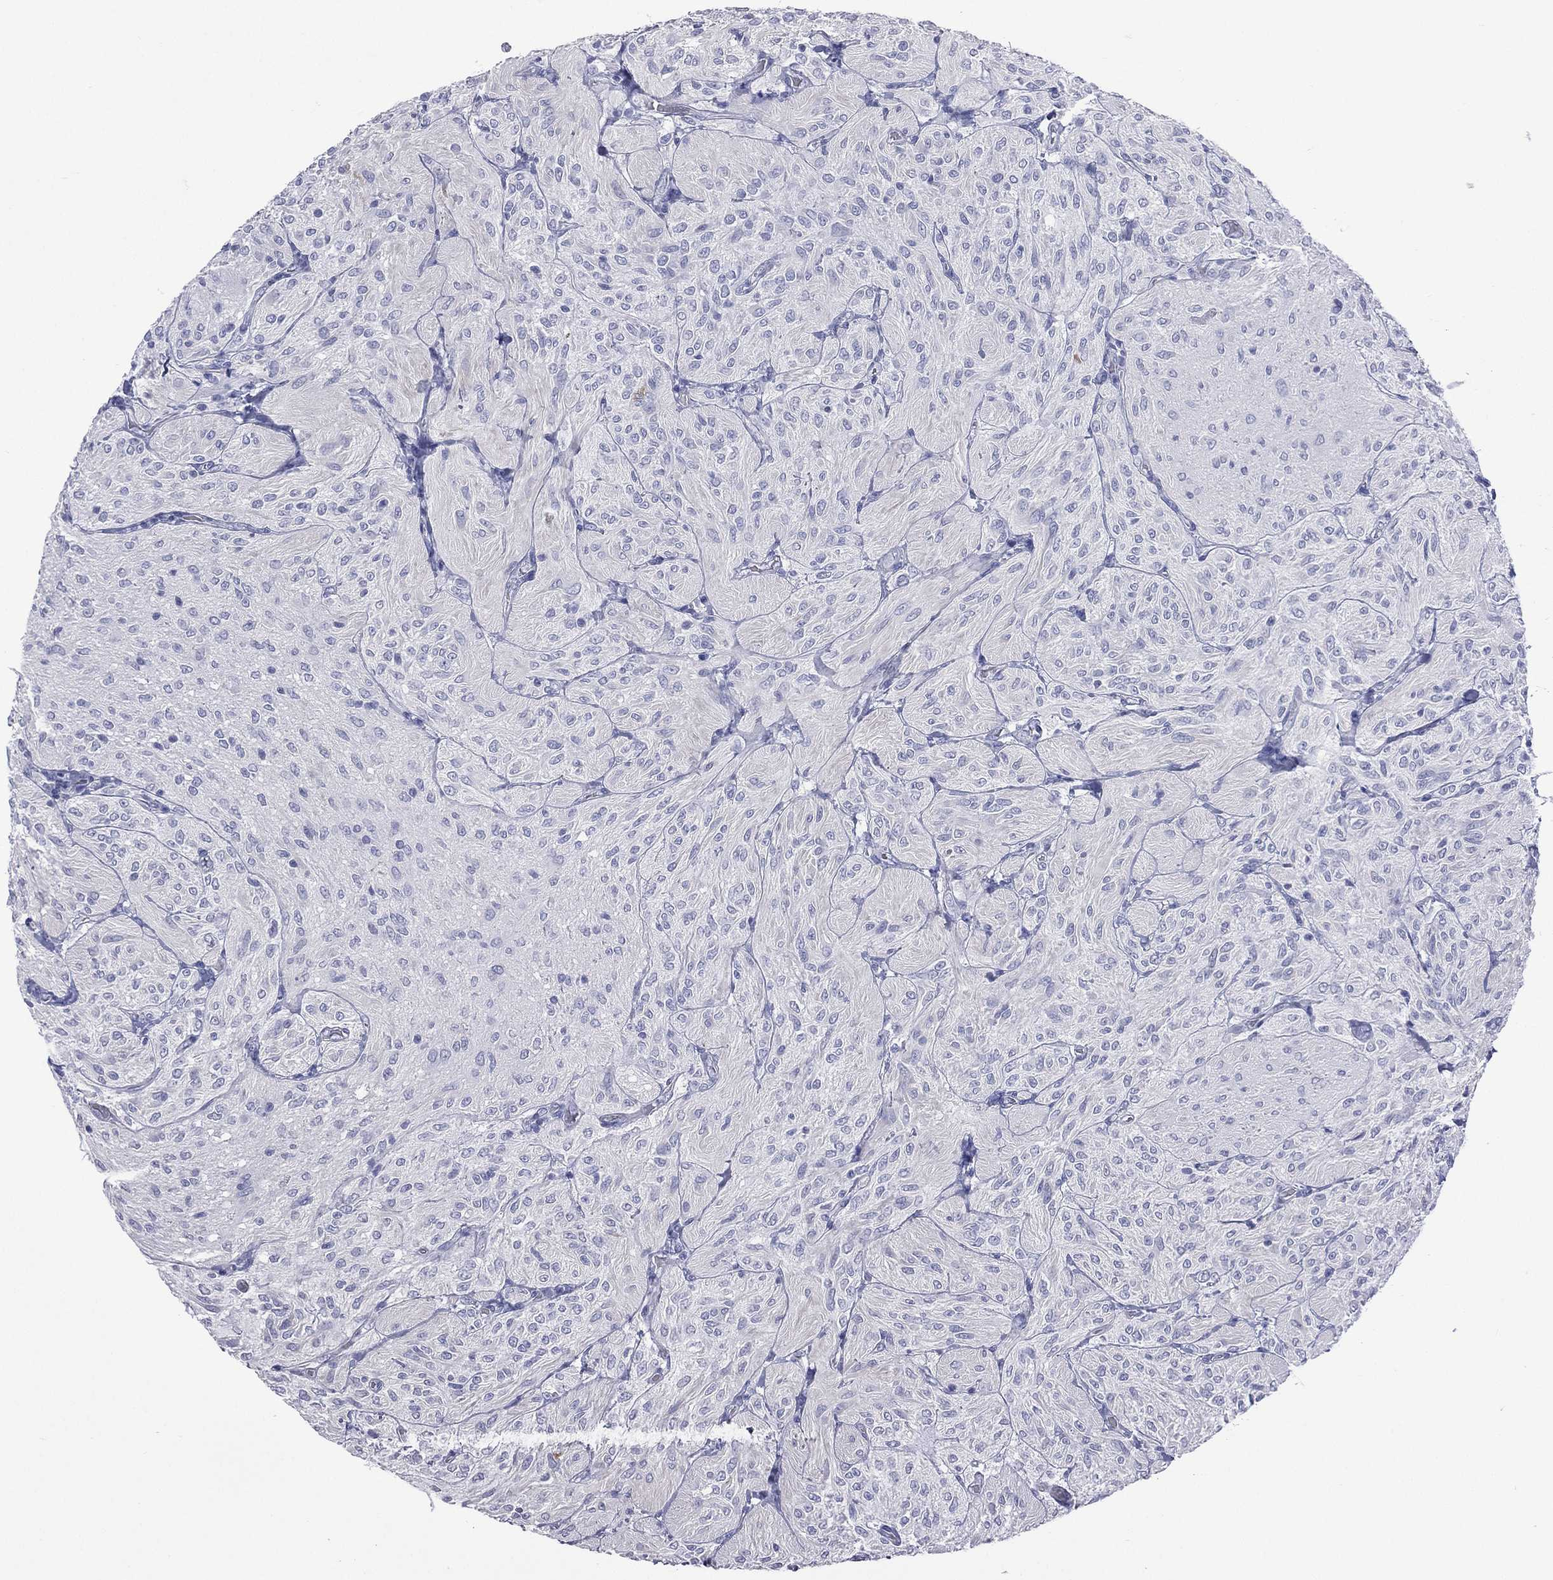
{"staining": {"intensity": "negative", "quantity": "none", "location": "none"}, "tissue": "glioma", "cell_type": "Tumor cells", "image_type": "cancer", "snomed": [{"axis": "morphology", "description": "Glioma, malignant, Low grade"}, {"axis": "topography", "description": "Brain"}], "caption": "This micrograph is of glioma stained with immunohistochemistry (IHC) to label a protein in brown with the nuclei are counter-stained blue. There is no staining in tumor cells.", "gene": "CES2", "patient": {"sex": "male", "age": 3}}